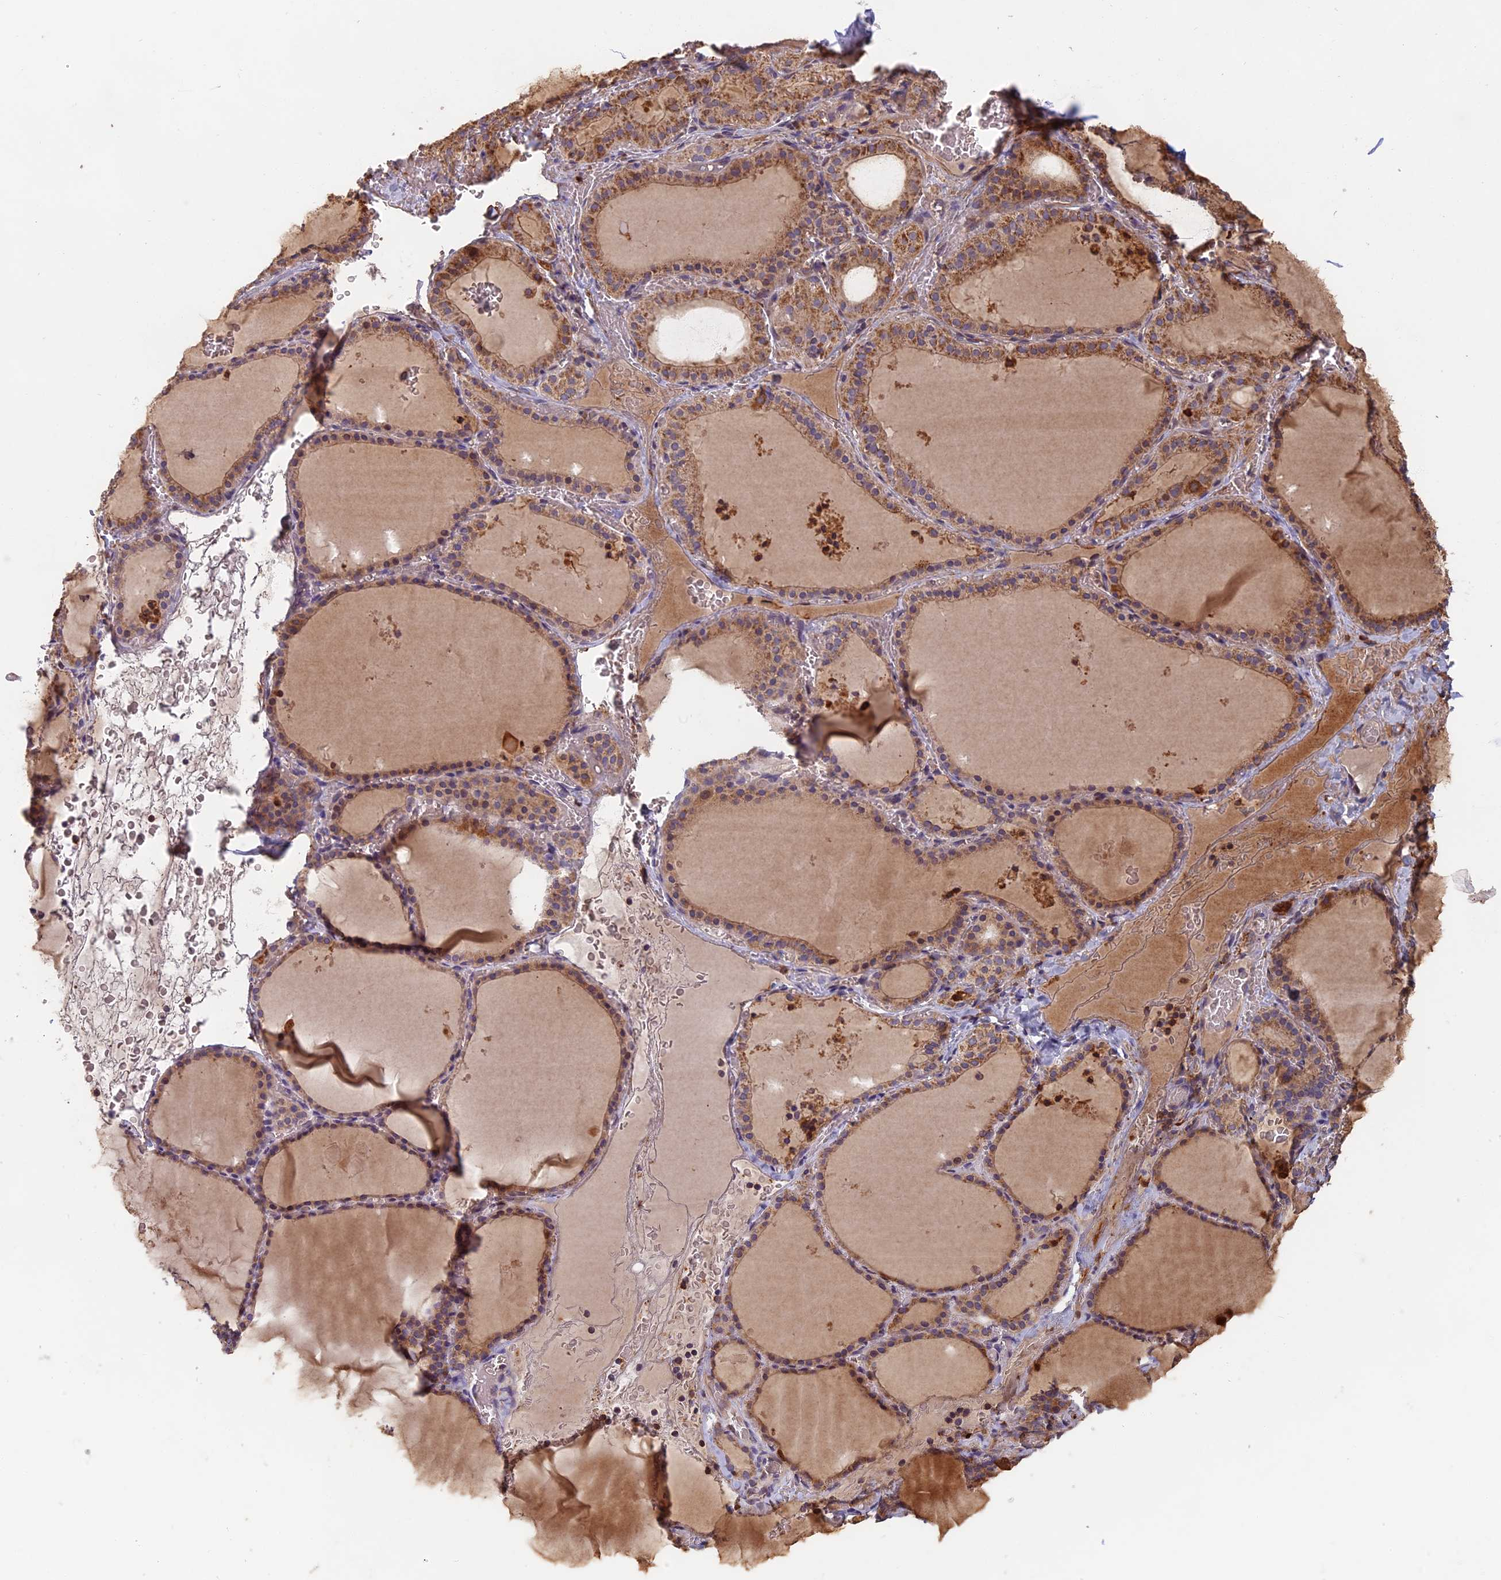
{"staining": {"intensity": "moderate", "quantity": ">75%", "location": "cytoplasmic/membranous"}, "tissue": "thyroid gland", "cell_type": "Glandular cells", "image_type": "normal", "snomed": [{"axis": "morphology", "description": "Normal tissue, NOS"}, {"axis": "topography", "description": "Thyroid gland"}], "caption": "Thyroid gland stained with a brown dye shows moderate cytoplasmic/membranous positive positivity in about >75% of glandular cells.", "gene": "EDAR", "patient": {"sex": "female", "age": 39}}